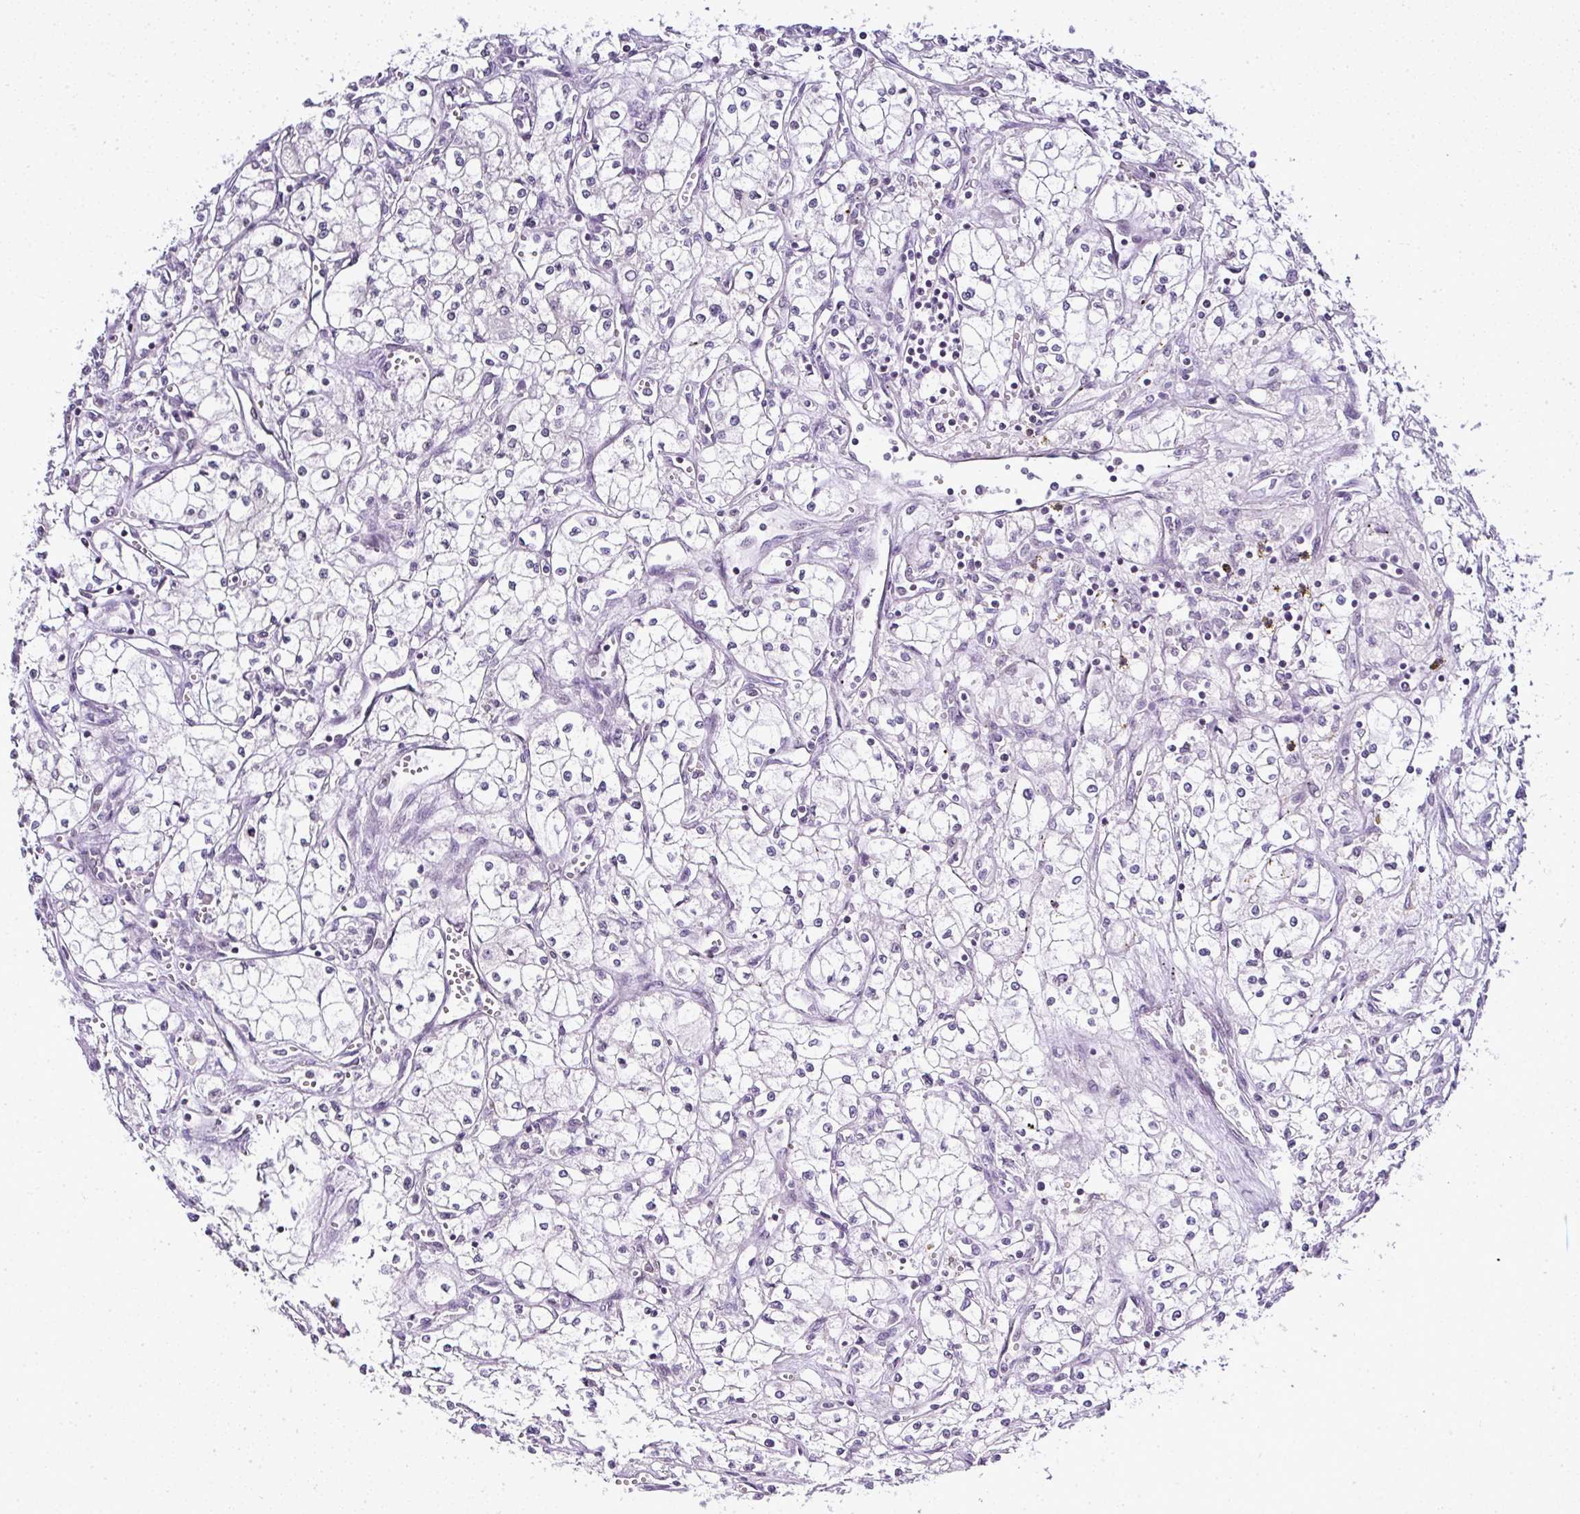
{"staining": {"intensity": "negative", "quantity": "none", "location": "none"}, "tissue": "renal cancer", "cell_type": "Tumor cells", "image_type": "cancer", "snomed": [{"axis": "morphology", "description": "Adenocarcinoma, NOS"}, {"axis": "topography", "description": "Kidney"}], "caption": "This is an immunohistochemistry micrograph of renal cancer (adenocarcinoma). There is no positivity in tumor cells.", "gene": "SERPINB3", "patient": {"sex": "male", "age": 59}}